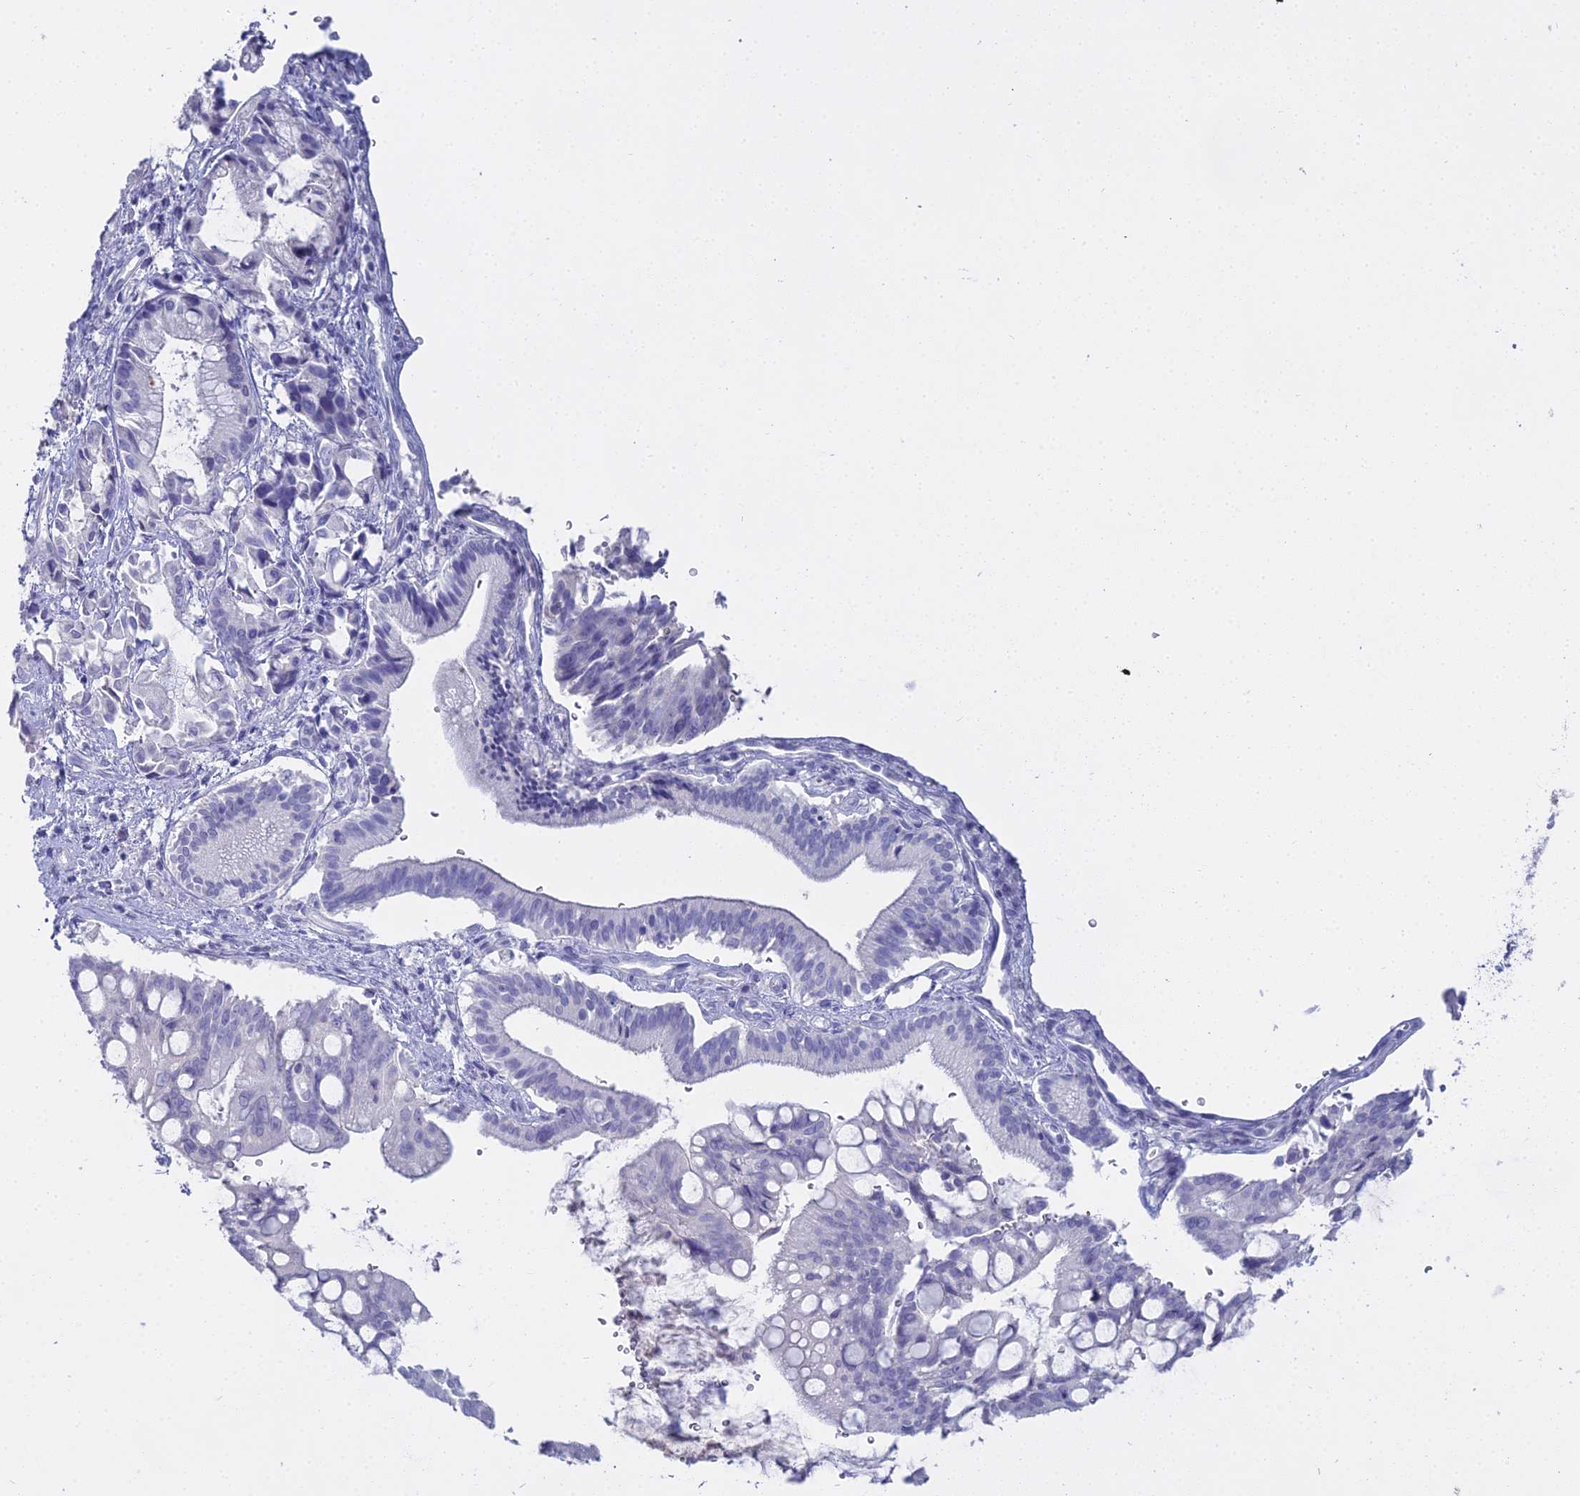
{"staining": {"intensity": "negative", "quantity": "none", "location": "none"}, "tissue": "pancreatic cancer", "cell_type": "Tumor cells", "image_type": "cancer", "snomed": [{"axis": "morphology", "description": "Adenocarcinoma, NOS"}, {"axis": "topography", "description": "Pancreas"}], "caption": "DAB (3,3'-diaminobenzidine) immunohistochemical staining of human pancreatic cancer (adenocarcinoma) reveals no significant staining in tumor cells.", "gene": "S100A7", "patient": {"sex": "male", "age": 68}}